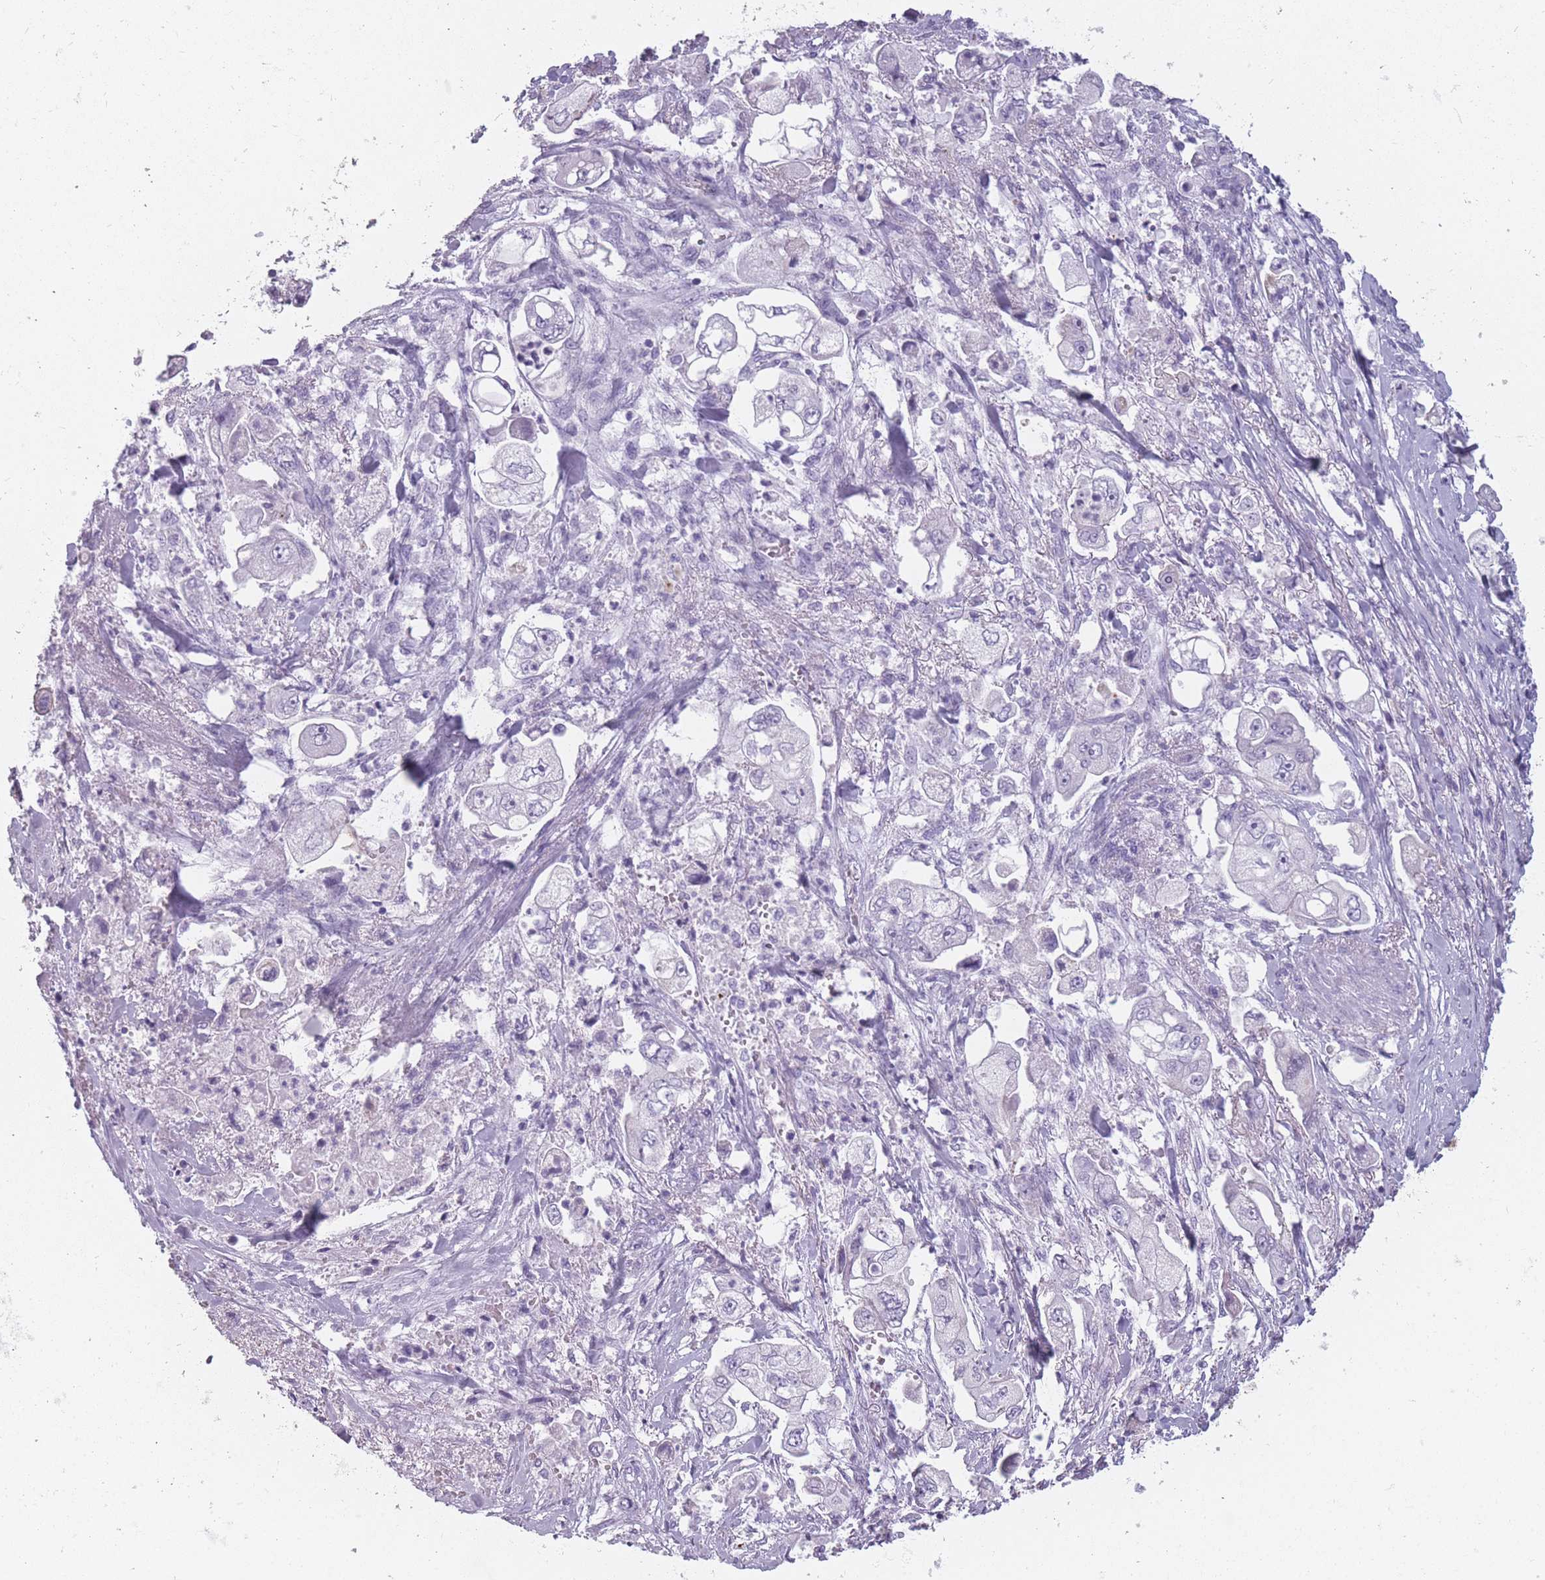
{"staining": {"intensity": "negative", "quantity": "none", "location": "none"}, "tissue": "stomach cancer", "cell_type": "Tumor cells", "image_type": "cancer", "snomed": [{"axis": "morphology", "description": "Adenocarcinoma, NOS"}, {"axis": "topography", "description": "Stomach"}], "caption": "Immunohistochemical staining of human adenocarcinoma (stomach) exhibits no significant positivity in tumor cells.", "gene": "PPFIA3", "patient": {"sex": "male", "age": 62}}